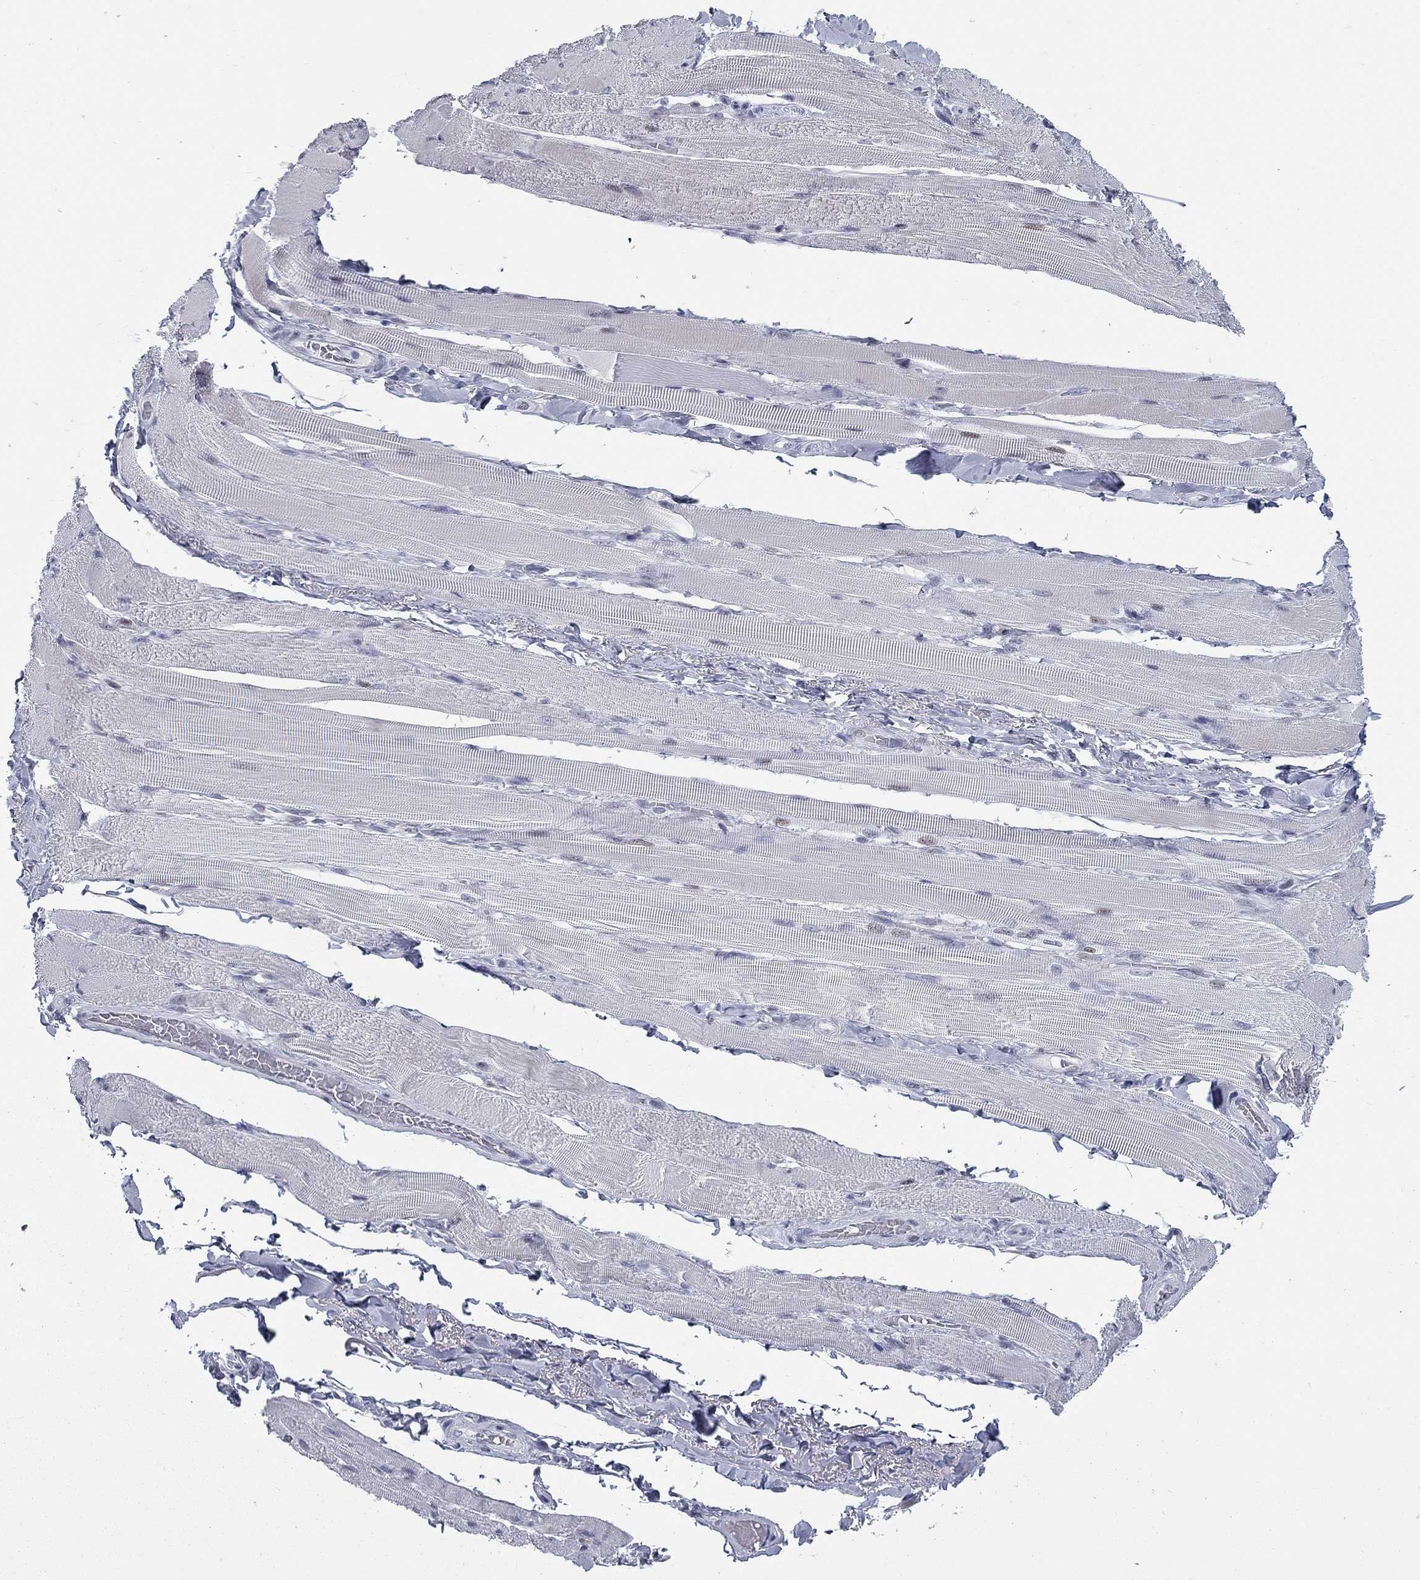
{"staining": {"intensity": "weak", "quantity": "<25%", "location": "cytoplasmic/membranous"}, "tissue": "skeletal muscle", "cell_type": "Myocytes", "image_type": "normal", "snomed": [{"axis": "morphology", "description": "Normal tissue, NOS"}, {"axis": "topography", "description": "Skeletal muscle"}, {"axis": "topography", "description": "Anal"}, {"axis": "topography", "description": "Peripheral nerve tissue"}], "caption": "Myocytes are negative for brown protein staining in normal skeletal muscle. The staining is performed using DAB brown chromogen with nuclei counter-stained in using hematoxylin.", "gene": "ASF1B", "patient": {"sex": "male", "age": 53}}